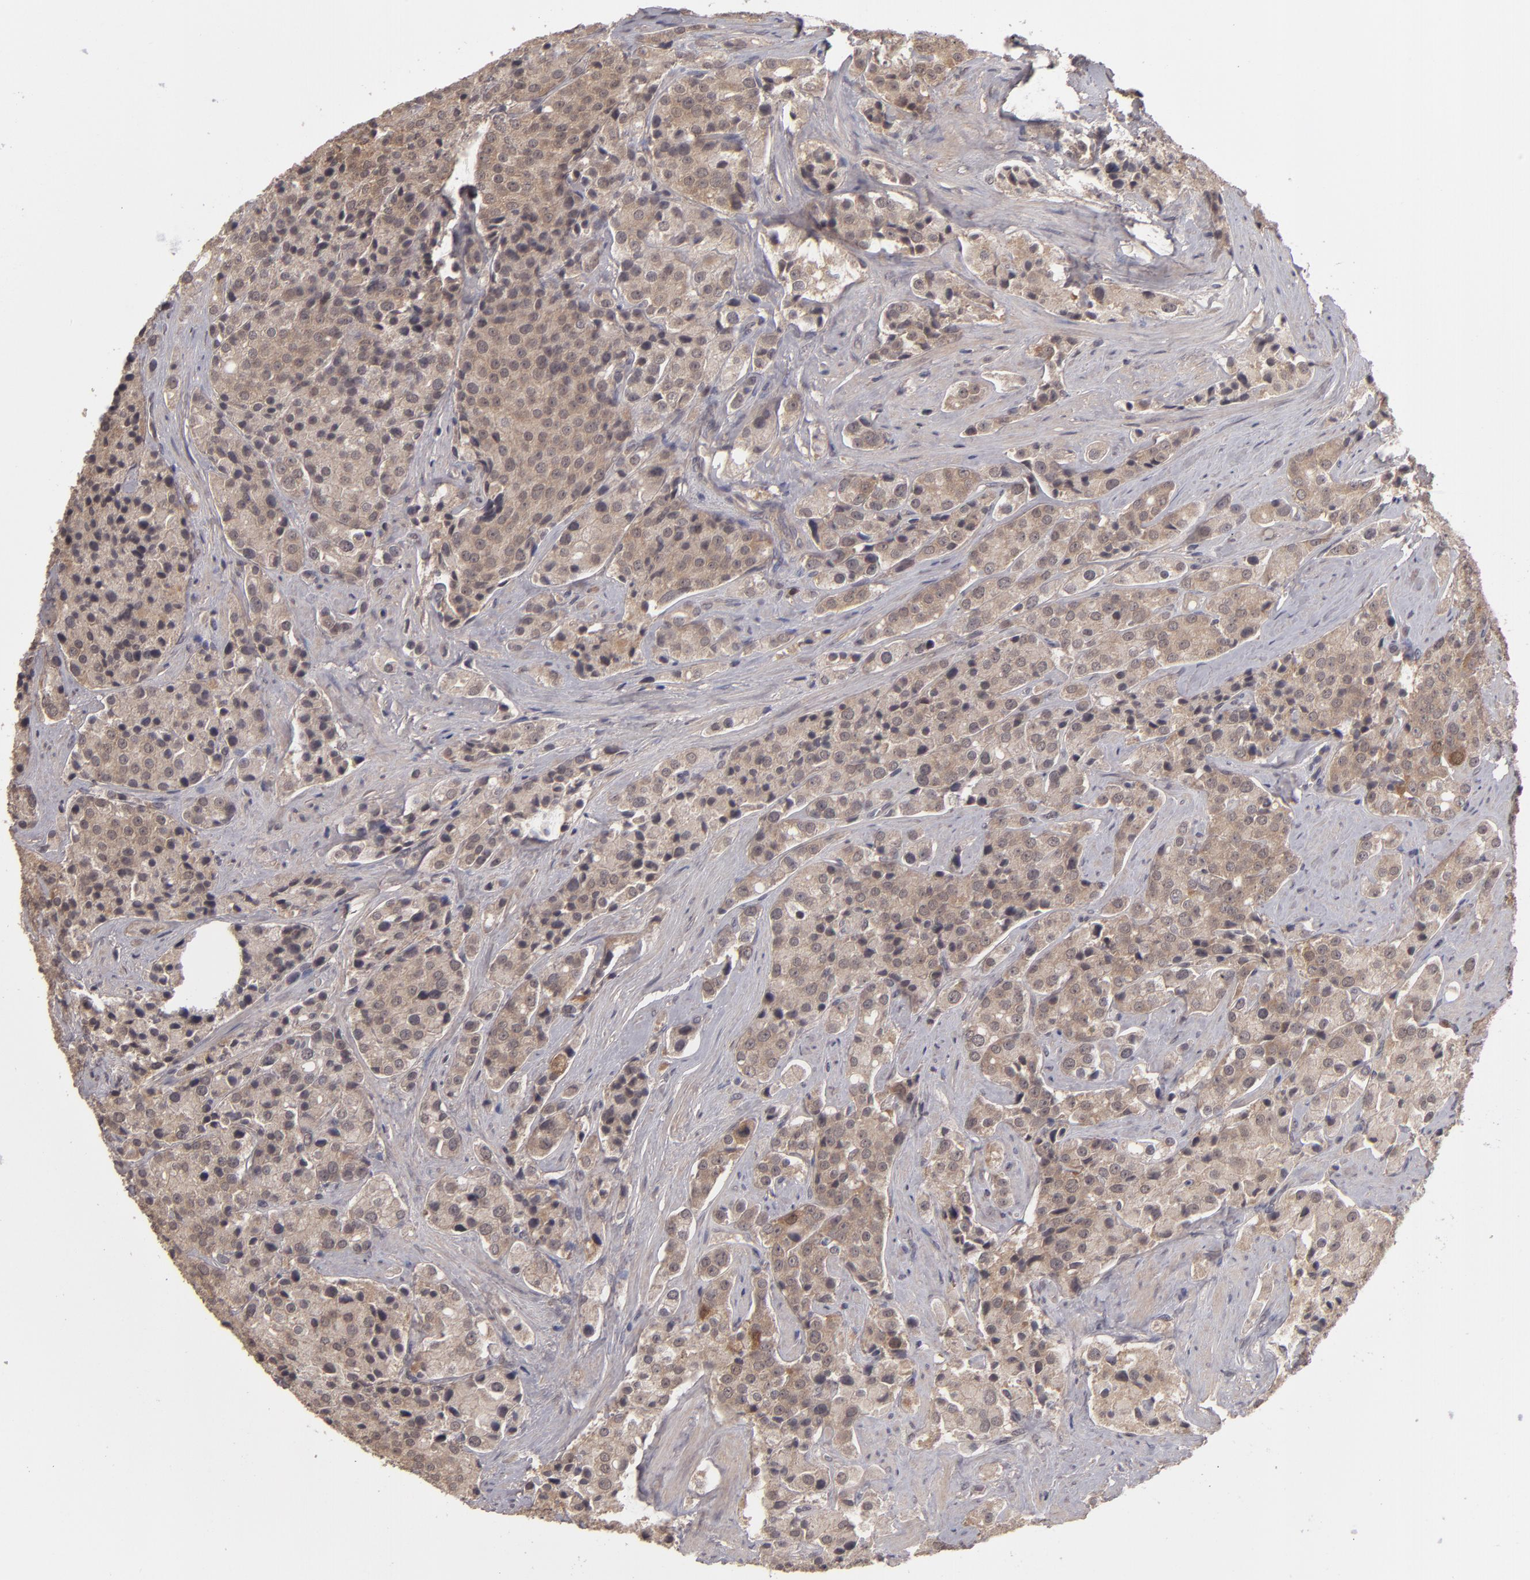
{"staining": {"intensity": "moderate", "quantity": ">75%", "location": "cytoplasmic/membranous"}, "tissue": "prostate cancer", "cell_type": "Tumor cells", "image_type": "cancer", "snomed": [{"axis": "morphology", "description": "Adenocarcinoma, Medium grade"}, {"axis": "topography", "description": "Prostate"}], "caption": "This is a photomicrograph of immunohistochemistry (IHC) staining of medium-grade adenocarcinoma (prostate), which shows moderate staining in the cytoplasmic/membranous of tumor cells.", "gene": "TYMS", "patient": {"sex": "male", "age": 70}}